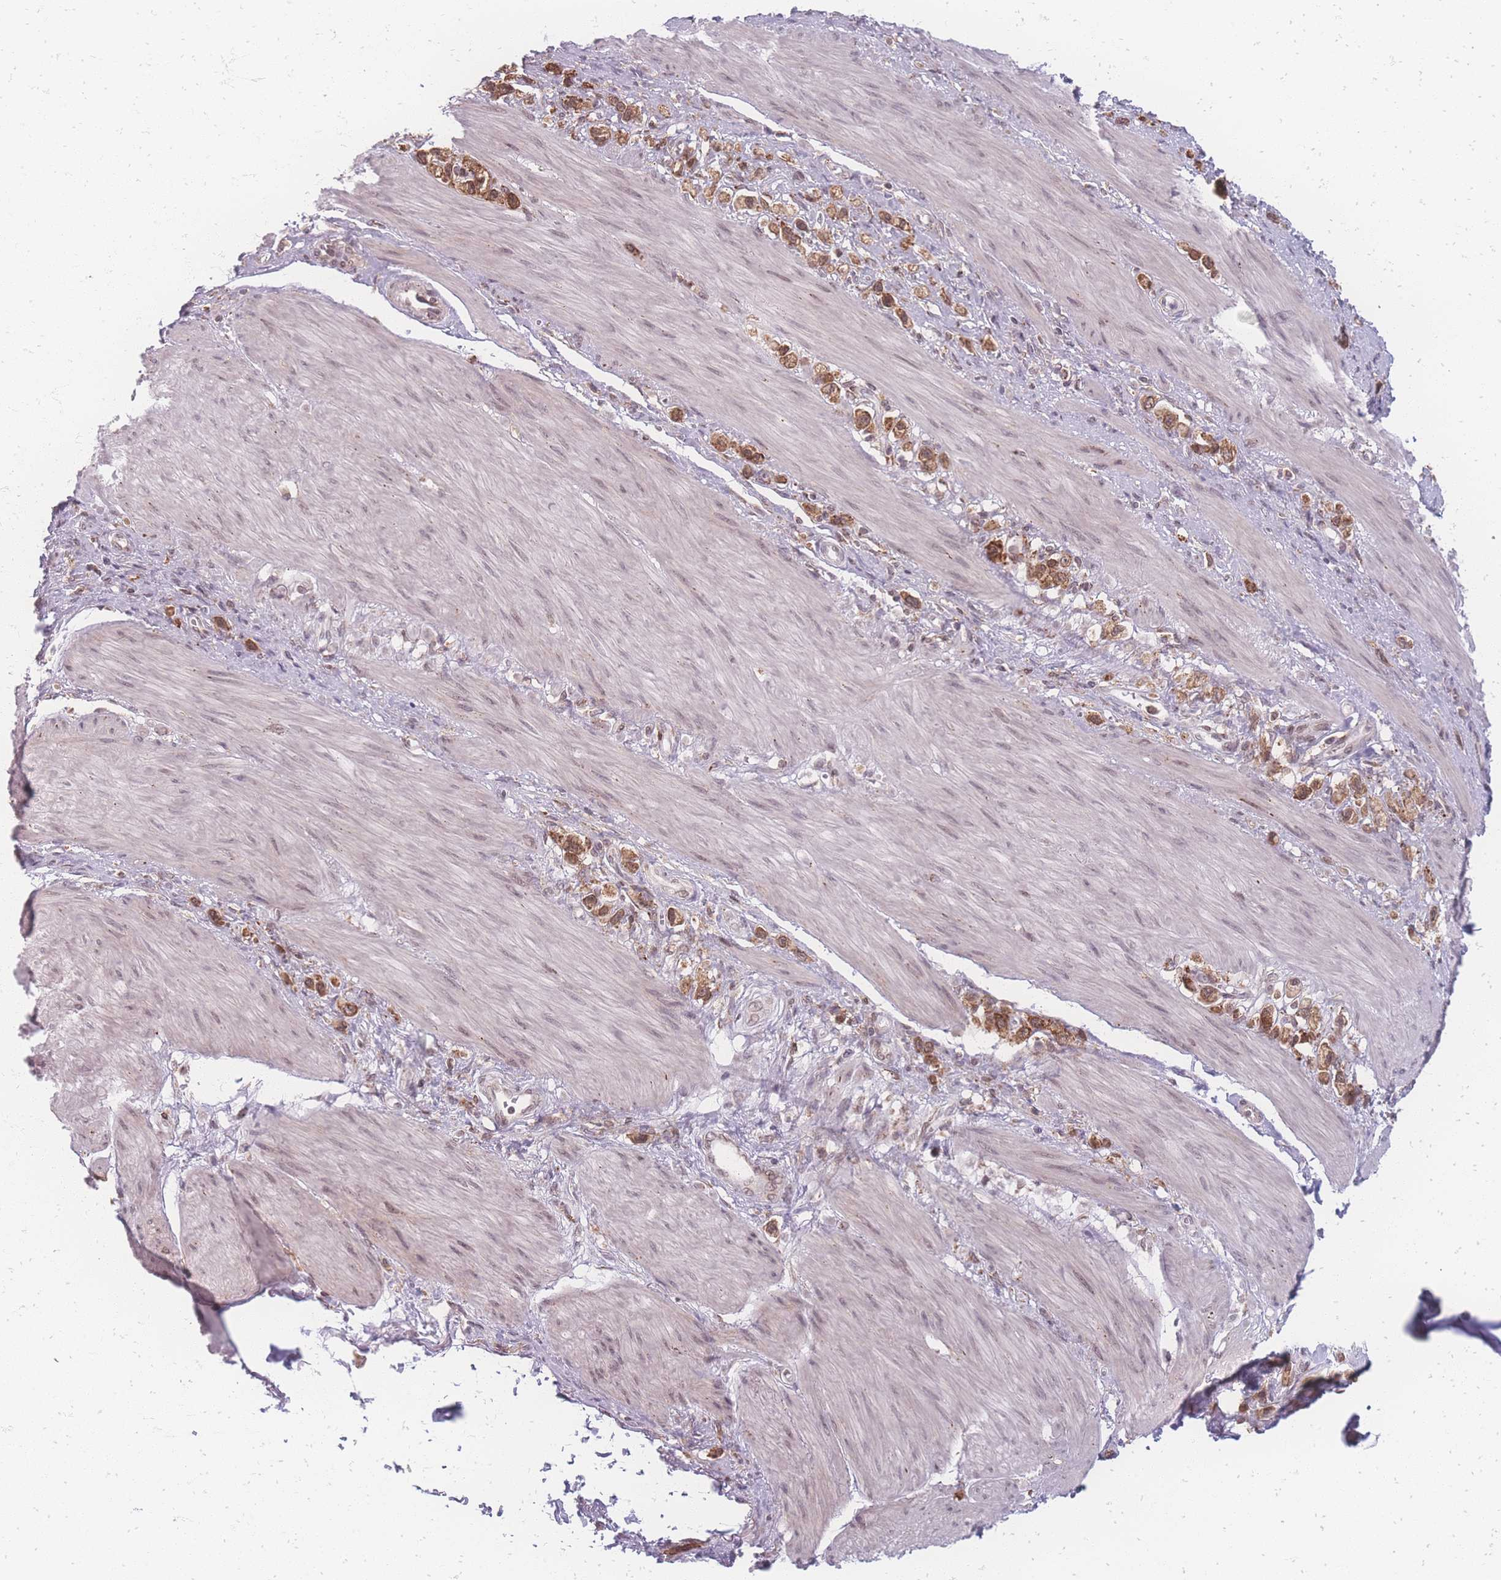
{"staining": {"intensity": "moderate", "quantity": ">75%", "location": "cytoplasmic/membranous"}, "tissue": "stomach cancer", "cell_type": "Tumor cells", "image_type": "cancer", "snomed": [{"axis": "morphology", "description": "Adenocarcinoma, NOS"}, {"axis": "topography", "description": "Stomach"}], "caption": "Brown immunohistochemical staining in human stomach adenocarcinoma reveals moderate cytoplasmic/membranous positivity in approximately >75% of tumor cells.", "gene": "ZC3H13", "patient": {"sex": "female", "age": 65}}